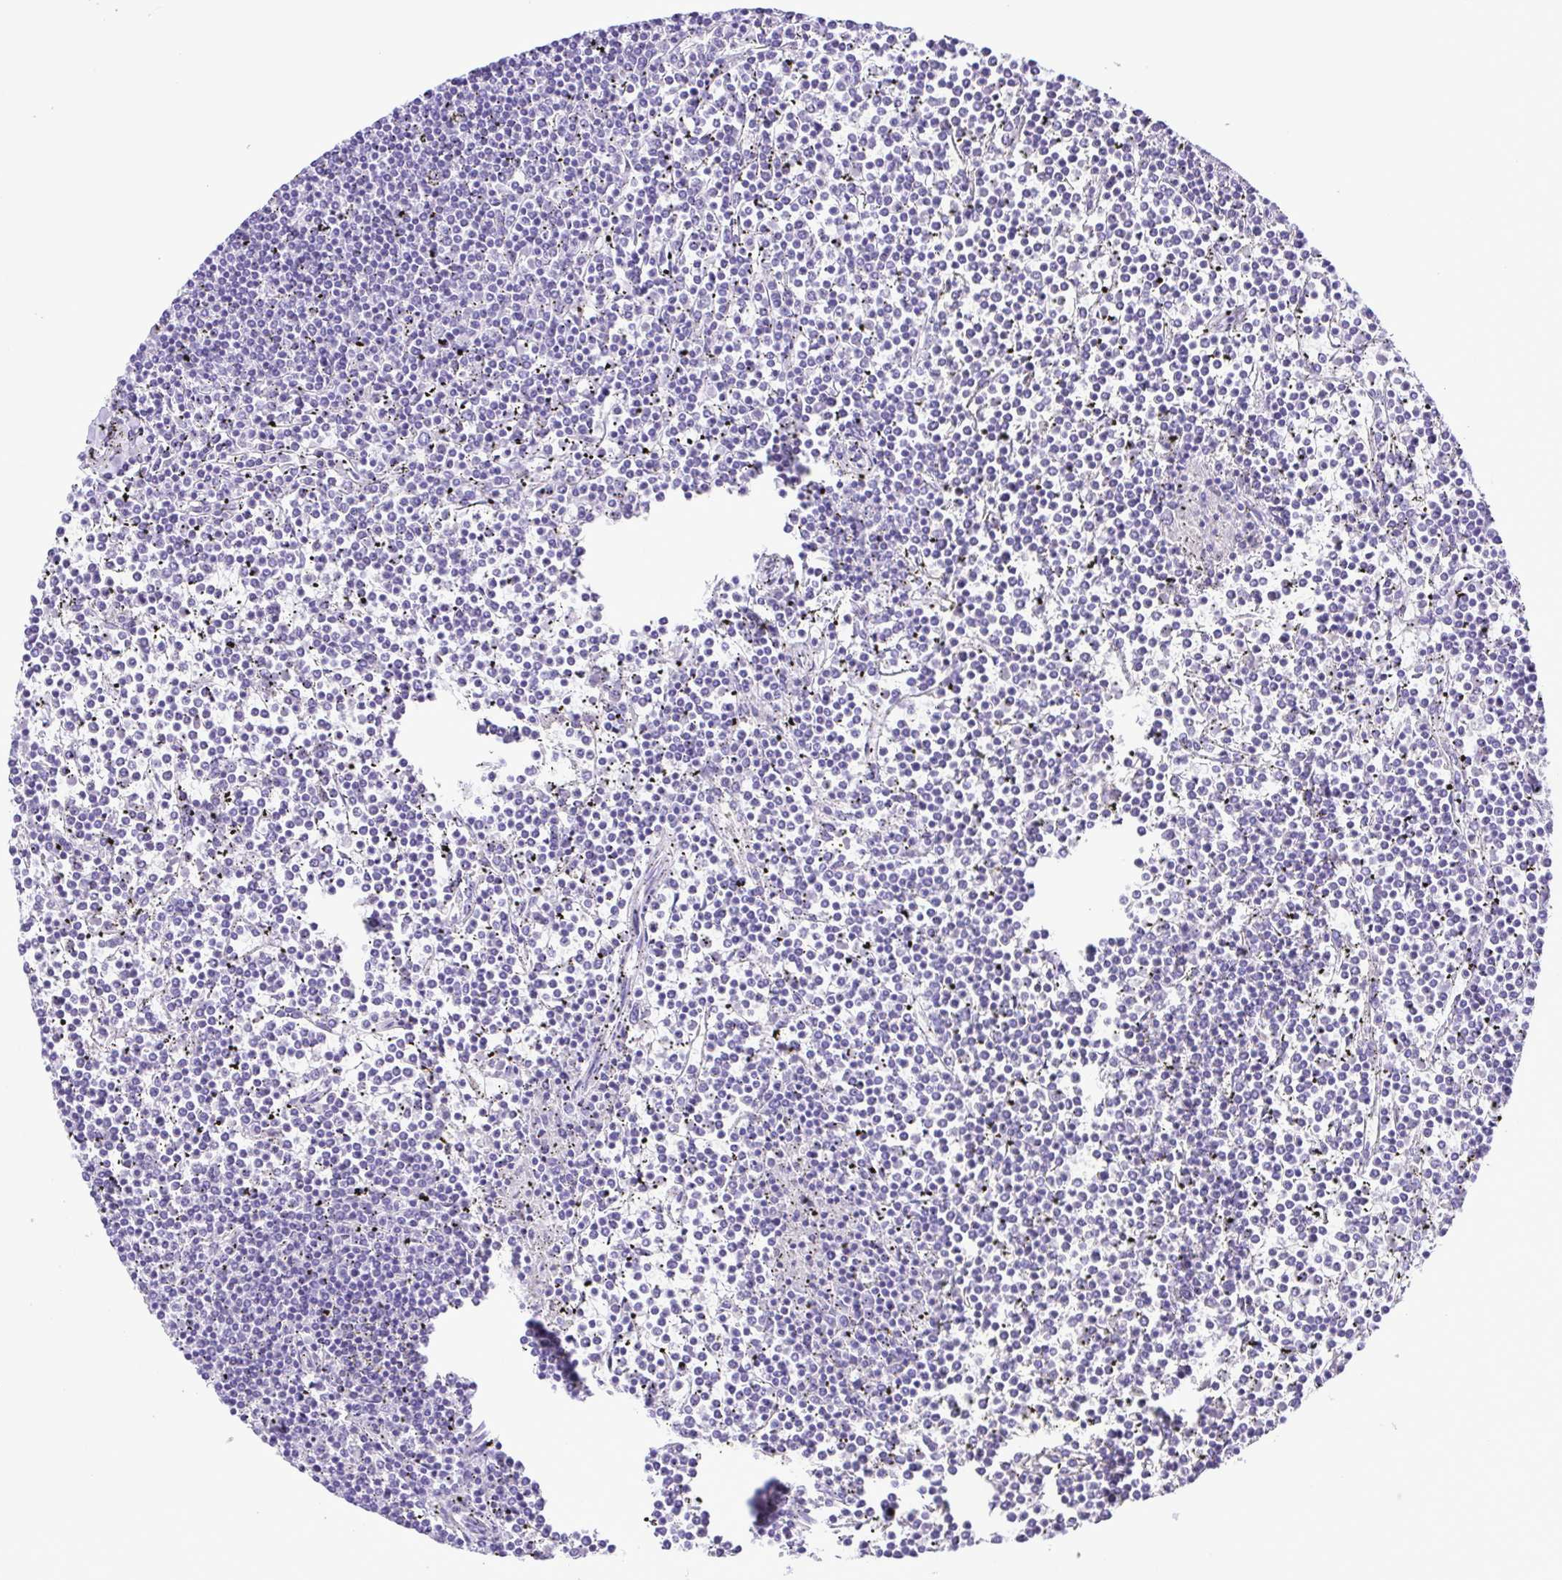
{"staining": {"intensity": "negative", "quantity": "none", "location": "none"}, "tissue": "lymphoma", "cell_type": "Tumor cells", "image_type": "cancer", "snomed": [{"axis": "morphology", "description": "Malignant lymphoma, non-Hodgkin's type, Low grade"}, {"axis": "topography", "description": "Spleen"}], "caption": "DAB immunohistochemical staining of lymphoma reveals no significant staining in tumor cells. Nuclei are stained in blue.", "gene": "SYT1", "patient": {"sex": "female", "age": 19}}